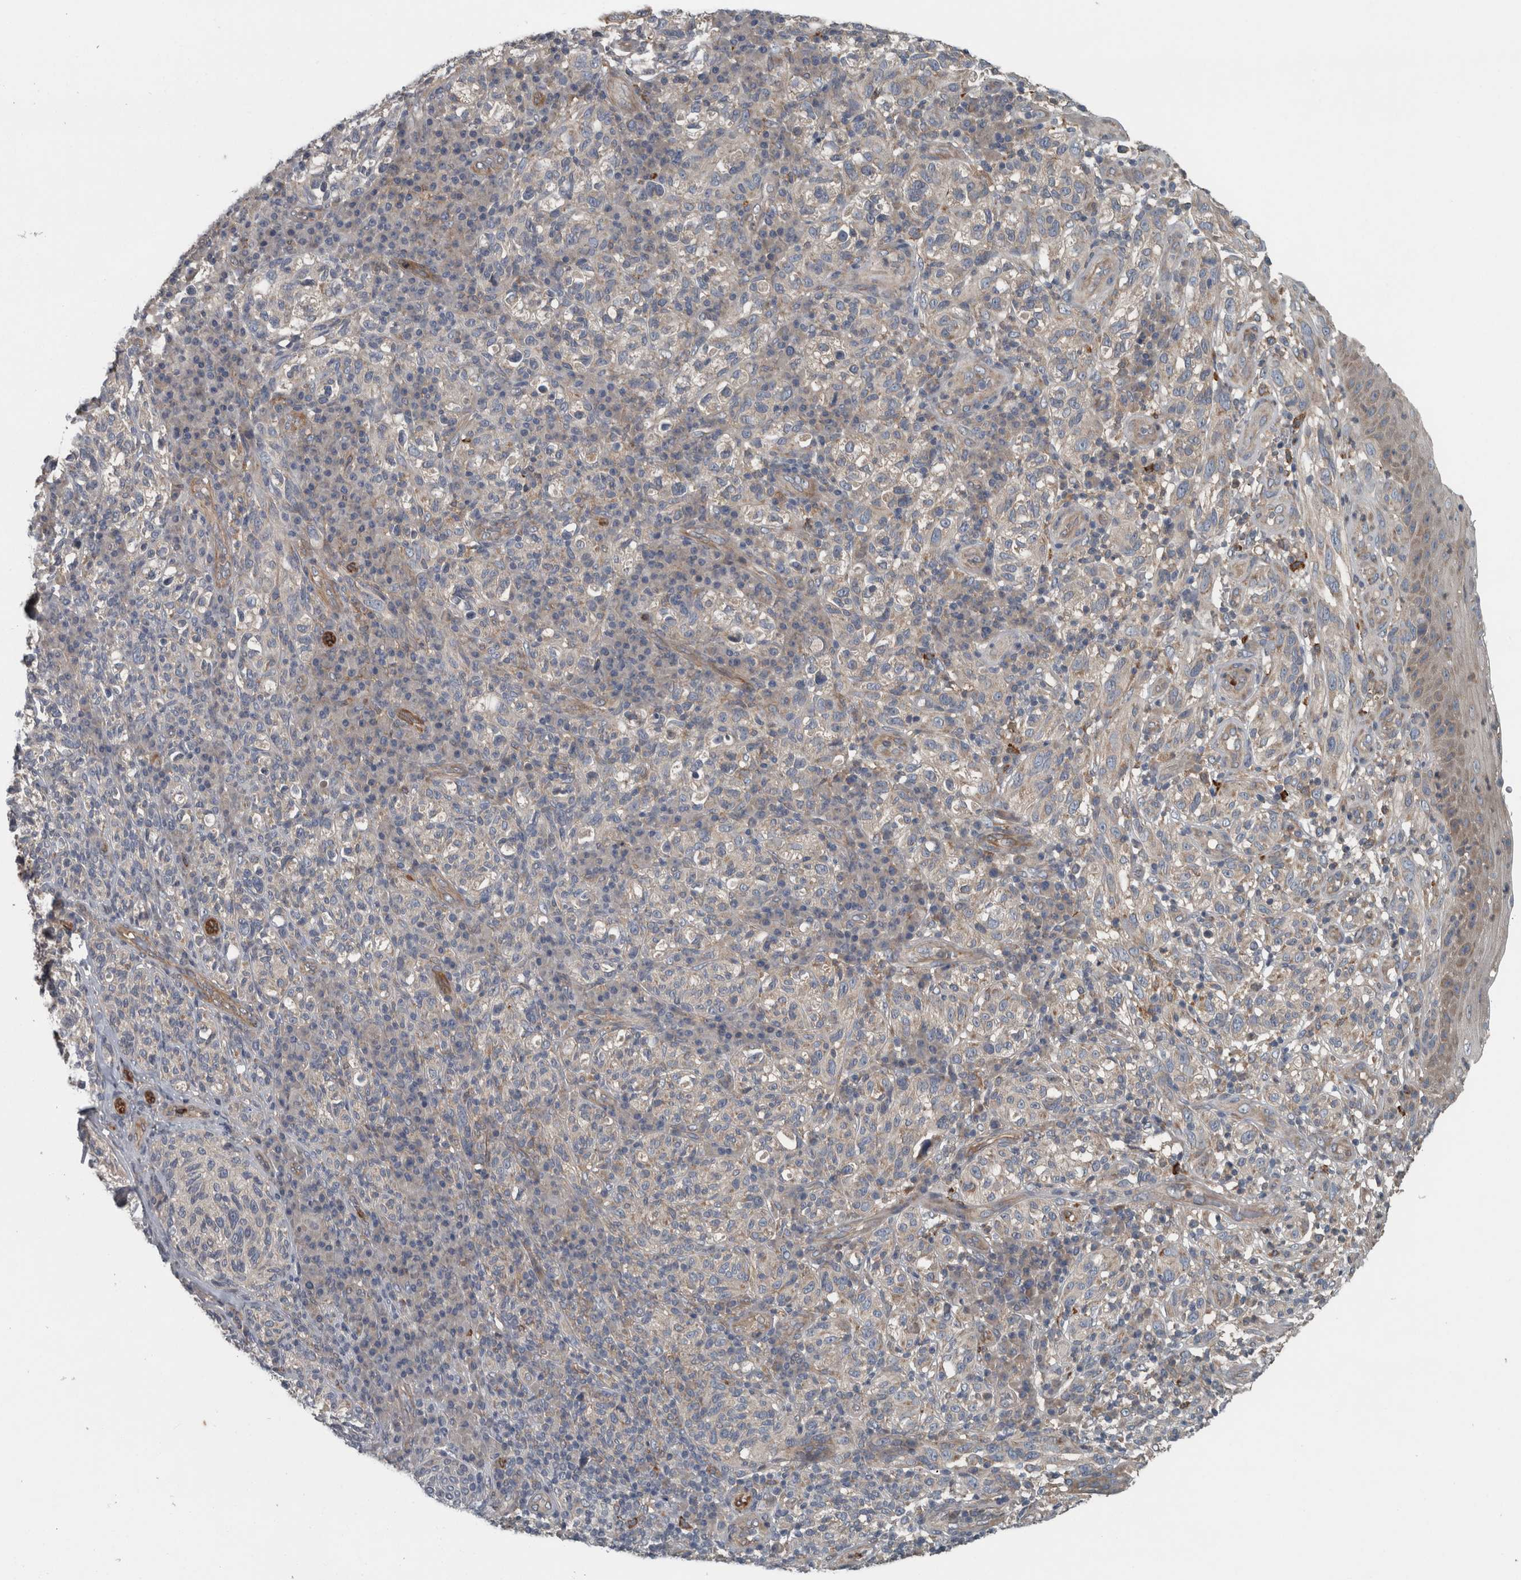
{"staining": {"intensity": "weak", "quantity": "<25%", "location": "cytoplasmic/membranous"}, "tissue": "melanoma", "cell_type": "Tumor cells", "image_type": "cancer", "snomed": [{"axis": "morphology", "description": "Malignant melanoma, NOS"}, {"axis": "topography", "description": "Skin"}], "caption": "Tumor cells show no significant protein positivity in melanoma.", "gene": "EXOC8", "patient": {"sex": "female", "age": 73}}